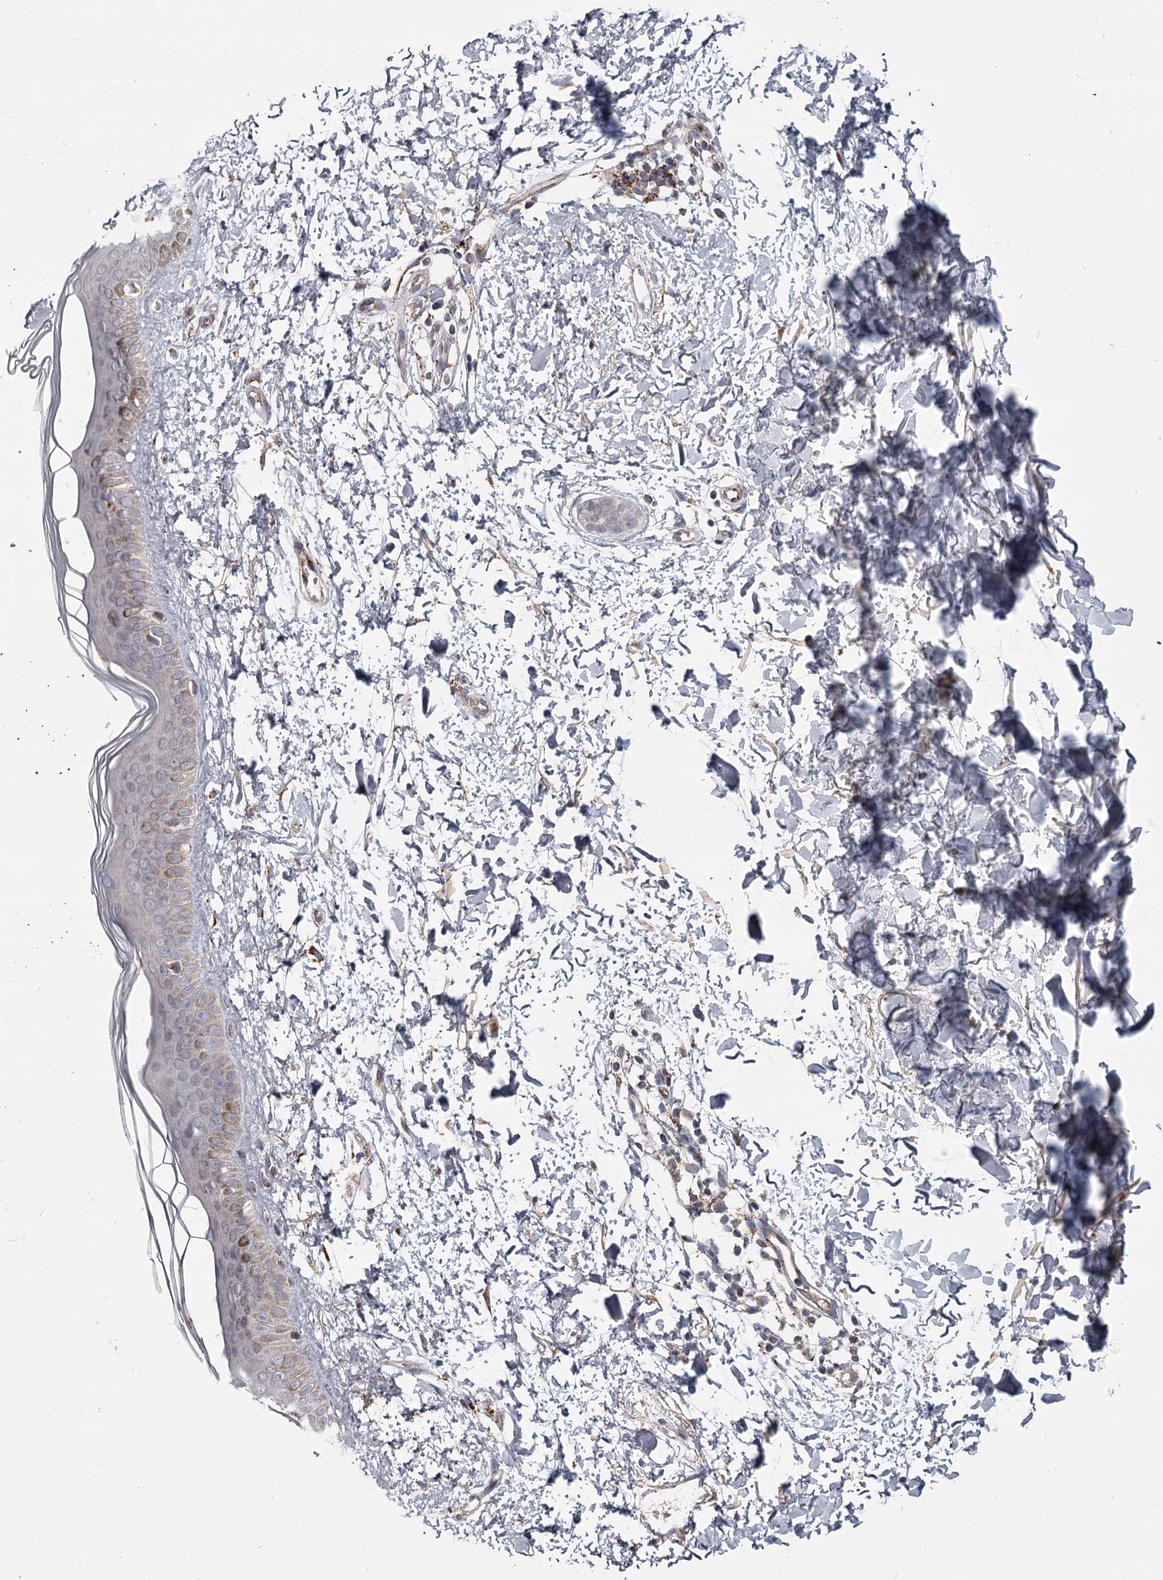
{"staining": {"intensity": "negative", "quantity": "none", "location": "none"}, "tissue": "skin", "cell_type": "Fibroblasts", "image_type": "normal", "snomed": [{"axis": "morphology", "description": "Normal tissue, NOS"}, {"axis": "topography", "description": "Skin"}], "caption": "Immunohistochemistry (IHC) photomicrograph of normal skin: human skin stained with DAB (3,3'-diaminobenzidine) reveals no significant protein expression in fibroblasts. (Immunohistochemistry (IHC), brightfield microscopy, high magnification).", "gene": "CDC123", "patient": {"sex": "female", "age": 58}}